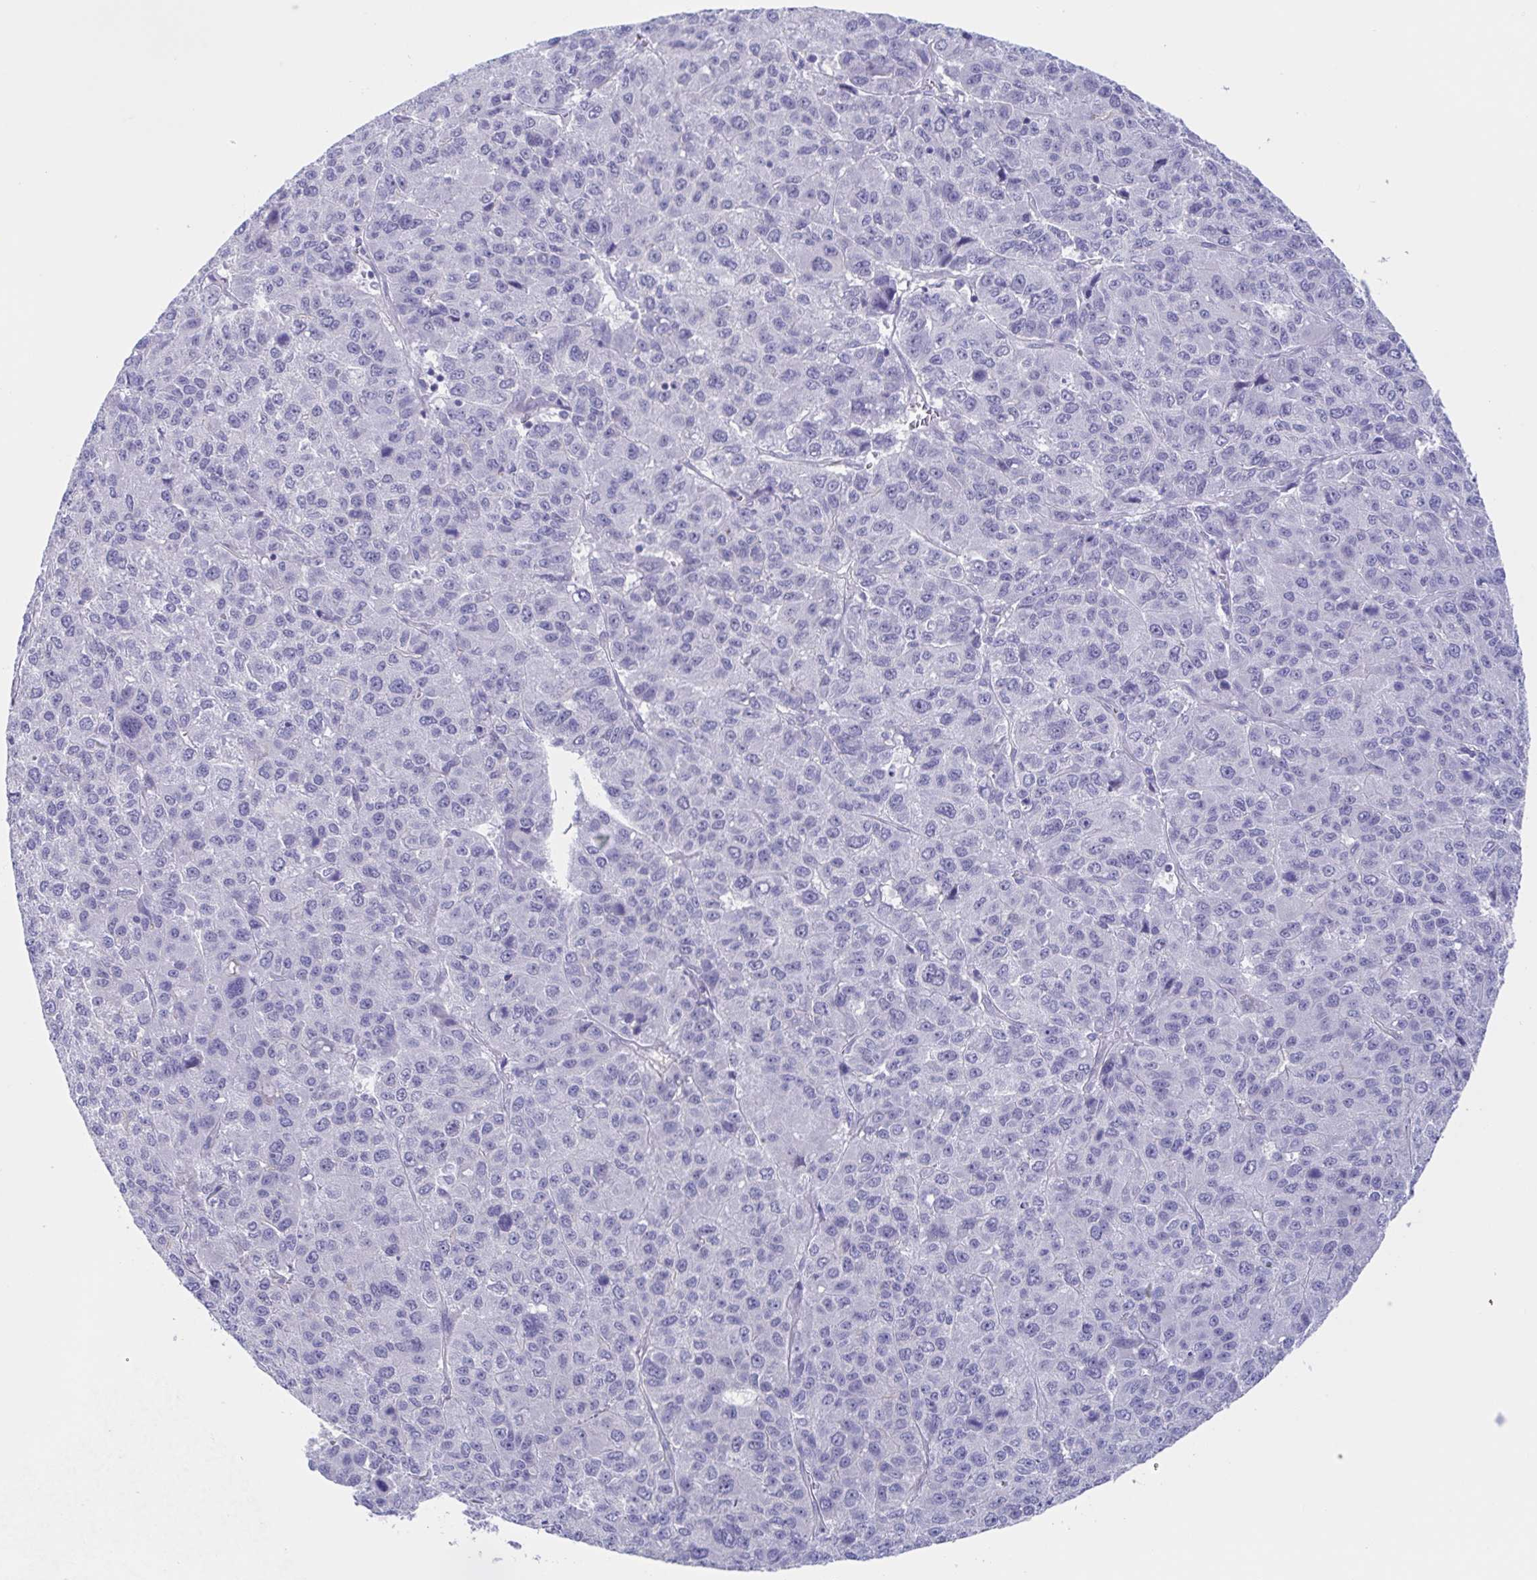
{"staining": {"intensity": "negative", "quantity": "none", "location": "none"}, "tissue": "liver cancer", "cell_type": "Tumor cells", "image_type": "cancer", "snomed": [{"axis": "morphology", "description": "Carcinoma, Hepatocellular, NOS"}, {"axis": "topography", "description": "Liver"}], "caption": "An image of hepatocellular carcinoma (liver) stained for a protein displays no brown staining in tumor cells.", "gene": "TEX12", "patient": {"sex": "male", "age": 69}}